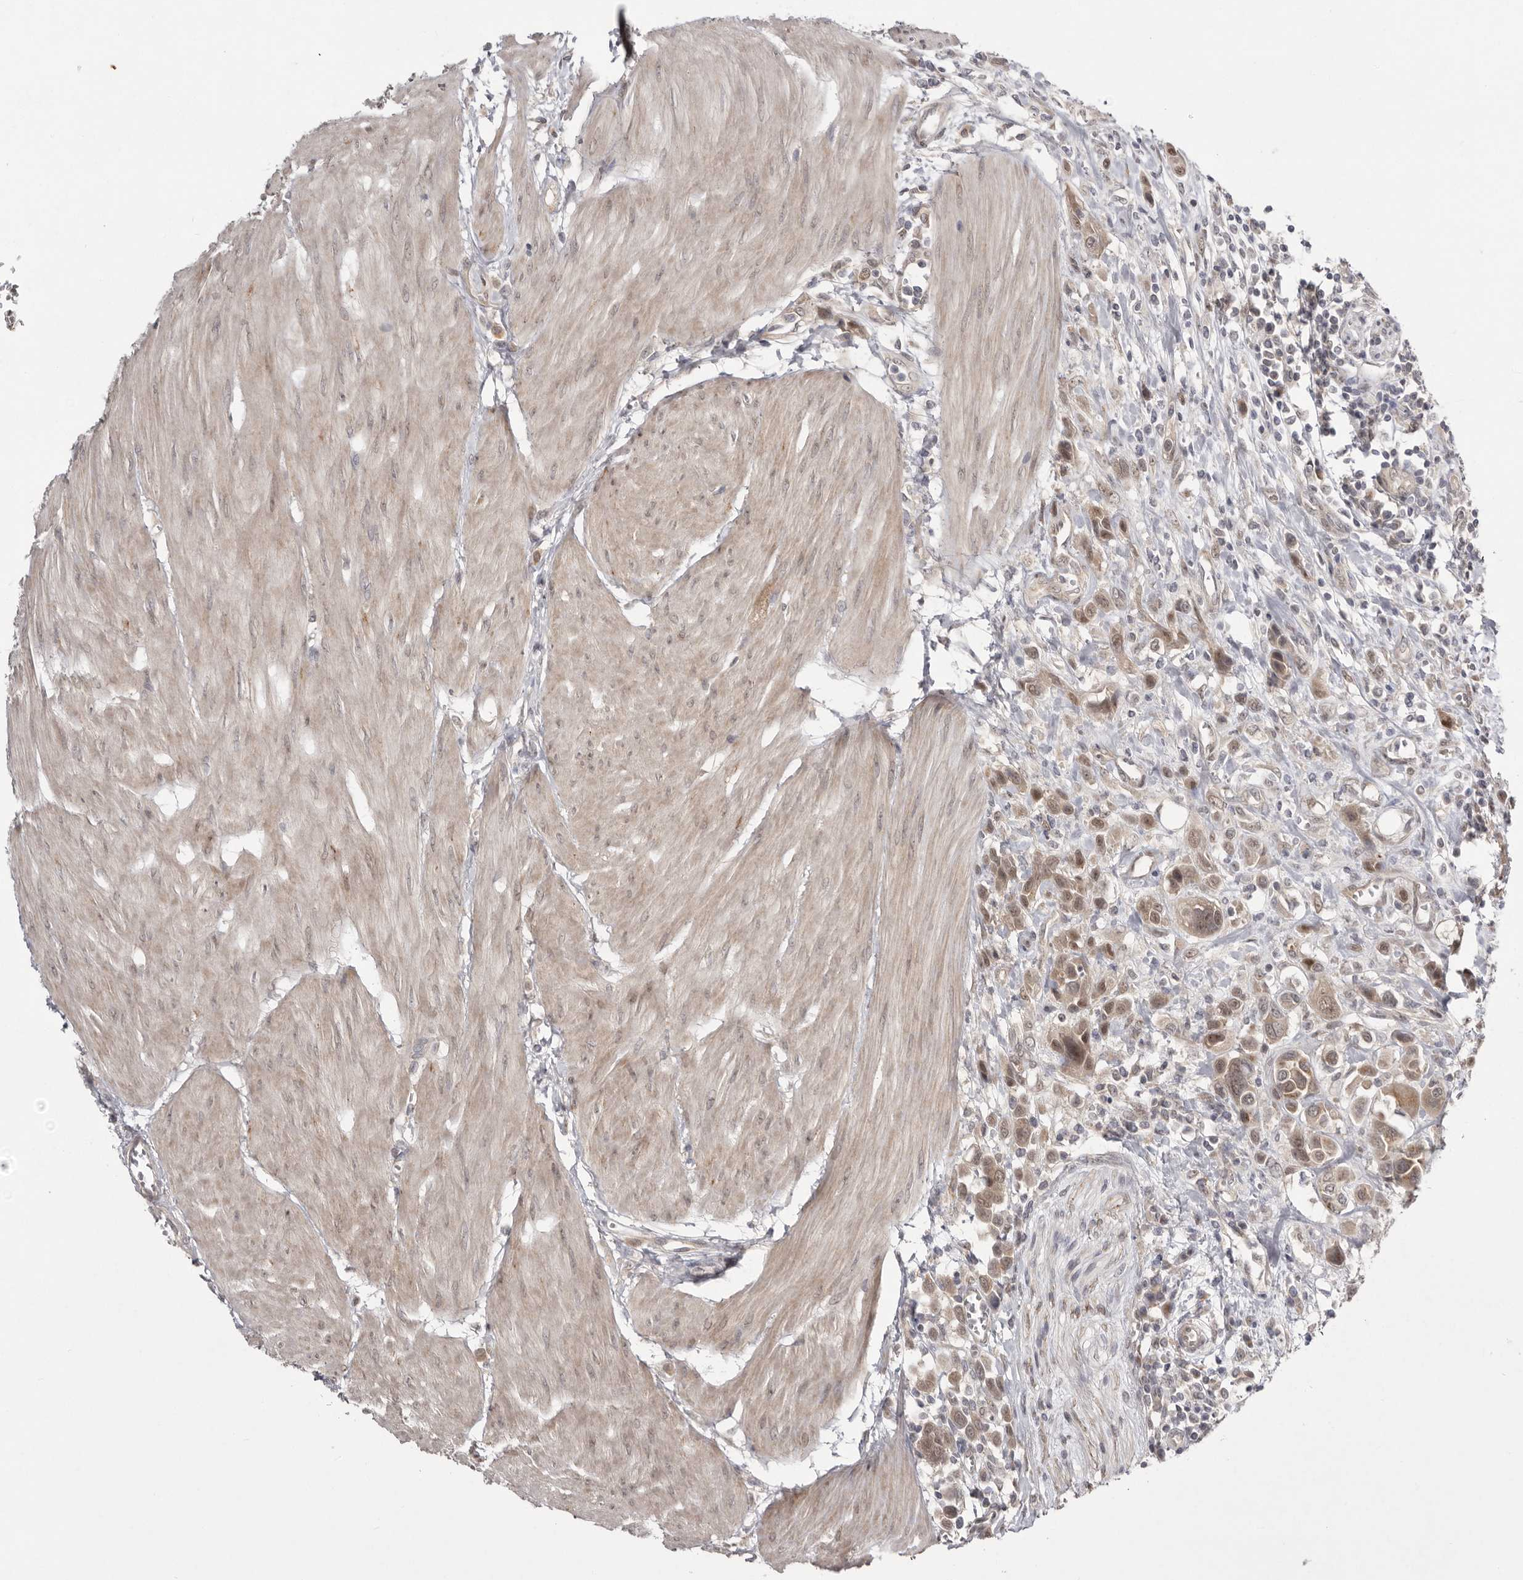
{"staining": {"intensity": "weak", "quantity": ">75%", "location": "cytoplasmic/membranous,nuclear"}, "tissue": "urothelial cancer", "cell_type": "Tumor cells", "image_type": "cancer", "snomed": [{"axis": "morphology", "description": "Urothelial carcinoma, High grade"}, {"axis": "topography", "description": "Urinary bladder"}], "caption": "About >75% of tumor cells in human high-grade urothelial carcinoma display weak cytoplasmic/membranous and nuclear protein expression as visualized by brown immunohistochemical staining.", "gene": "NSUN4", "patient": {"sex": "male", "age": 50}}